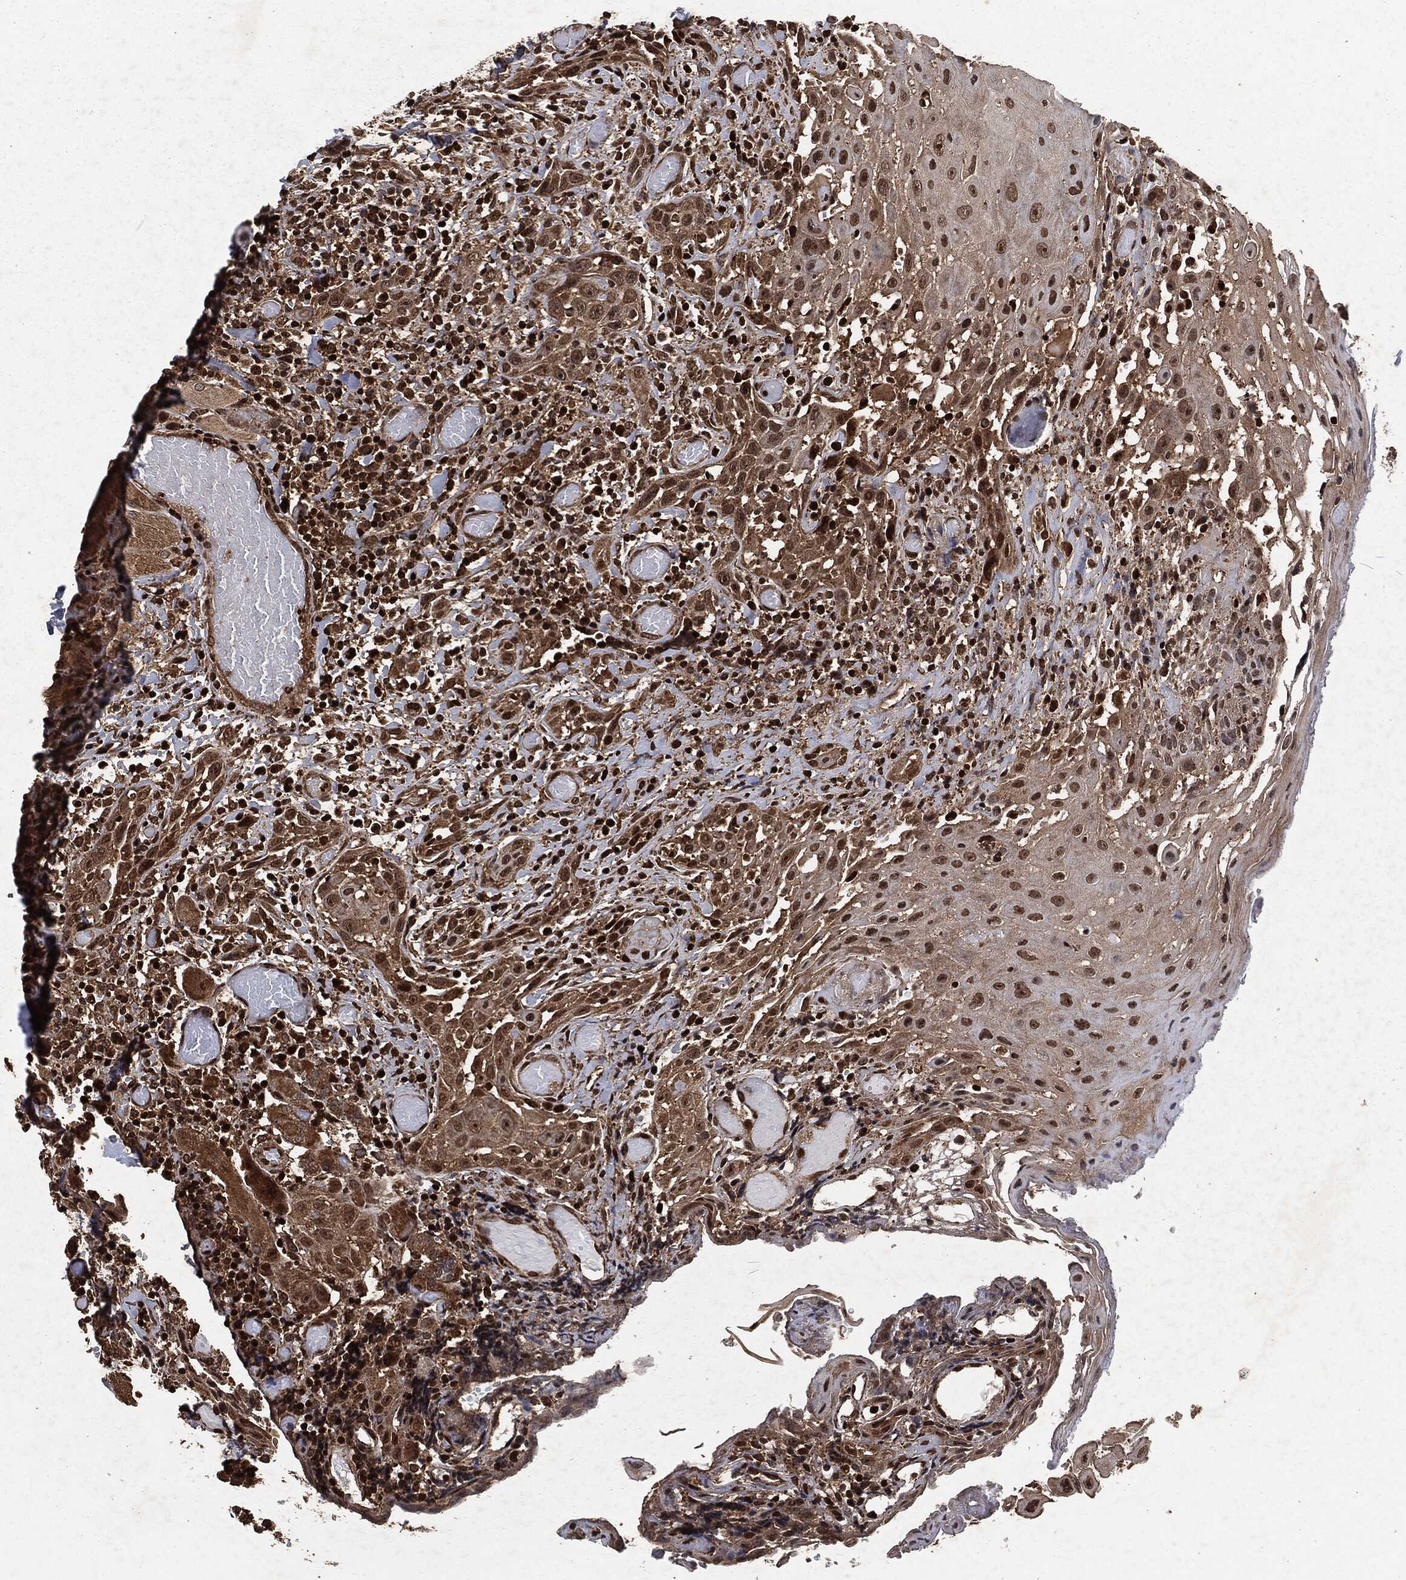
{"staining": {"intensity": "strong", "quantity": "<25%", "location": "cytoplasmic/membranous,nuclear"}, "tissue": "head and neck cancer", "cell_type": "Tumor cells", "image_type": "cancer", "snomed": [{"axis": "morphology", "description": "Normal tissue, NOS"}, {"axis": "morphology", "description": "Squamous cell carcinoma, NOS"}, {"axis": "topography", "description": "Oral tissue"}, {"axis": "topography", "description": "Head-Neck"}], "caption": "Tumor cells reveal medium levels of strong cytoplasmic/membranous and nuclear staining in approximately <25% of cells in human head and neck squamous cell carcinoma.", "gene": "SNAI1", "patient": {"sex": "male", "age": 71}}